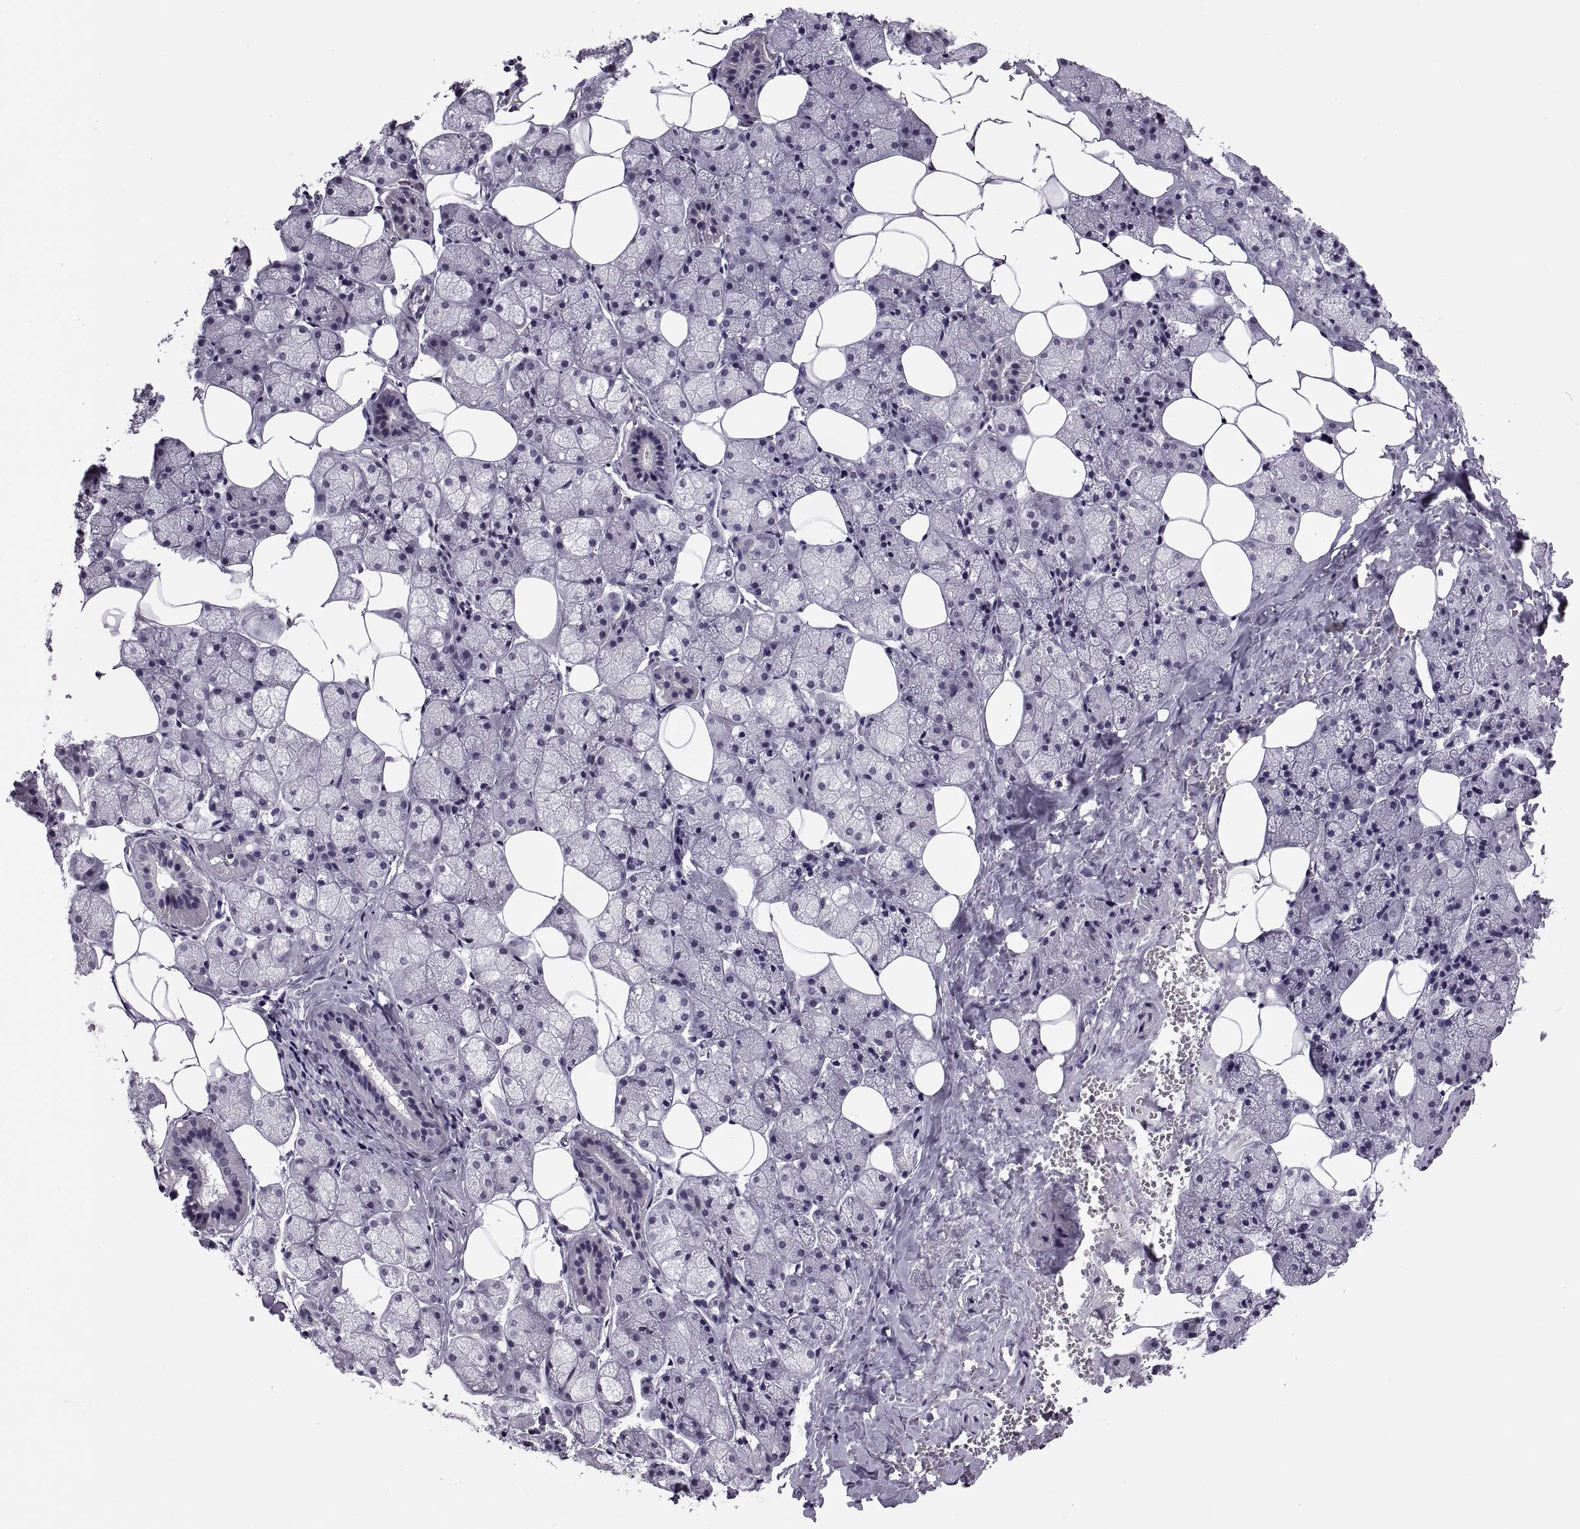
{"staining": {"intensity": "negative", "quantity": "none", "location": "none"}, "tissue": "salivary gland", "cell_type": "Glandular cells", "image_type": "normal", "snomed": [{"axis": "morphology", "description": "Normal tissue, NOS"}, {"axis": "topography", "description": "Salivary gland"}], "caption": "Immunohistochemistry (IHC) image of unremarkable salivary gland: salivary gland stained with DAB shows no significant protein positivity in glandular cells.", "gene": "TBC1D3B", "patient": {"sex": "male", "age": 38}}